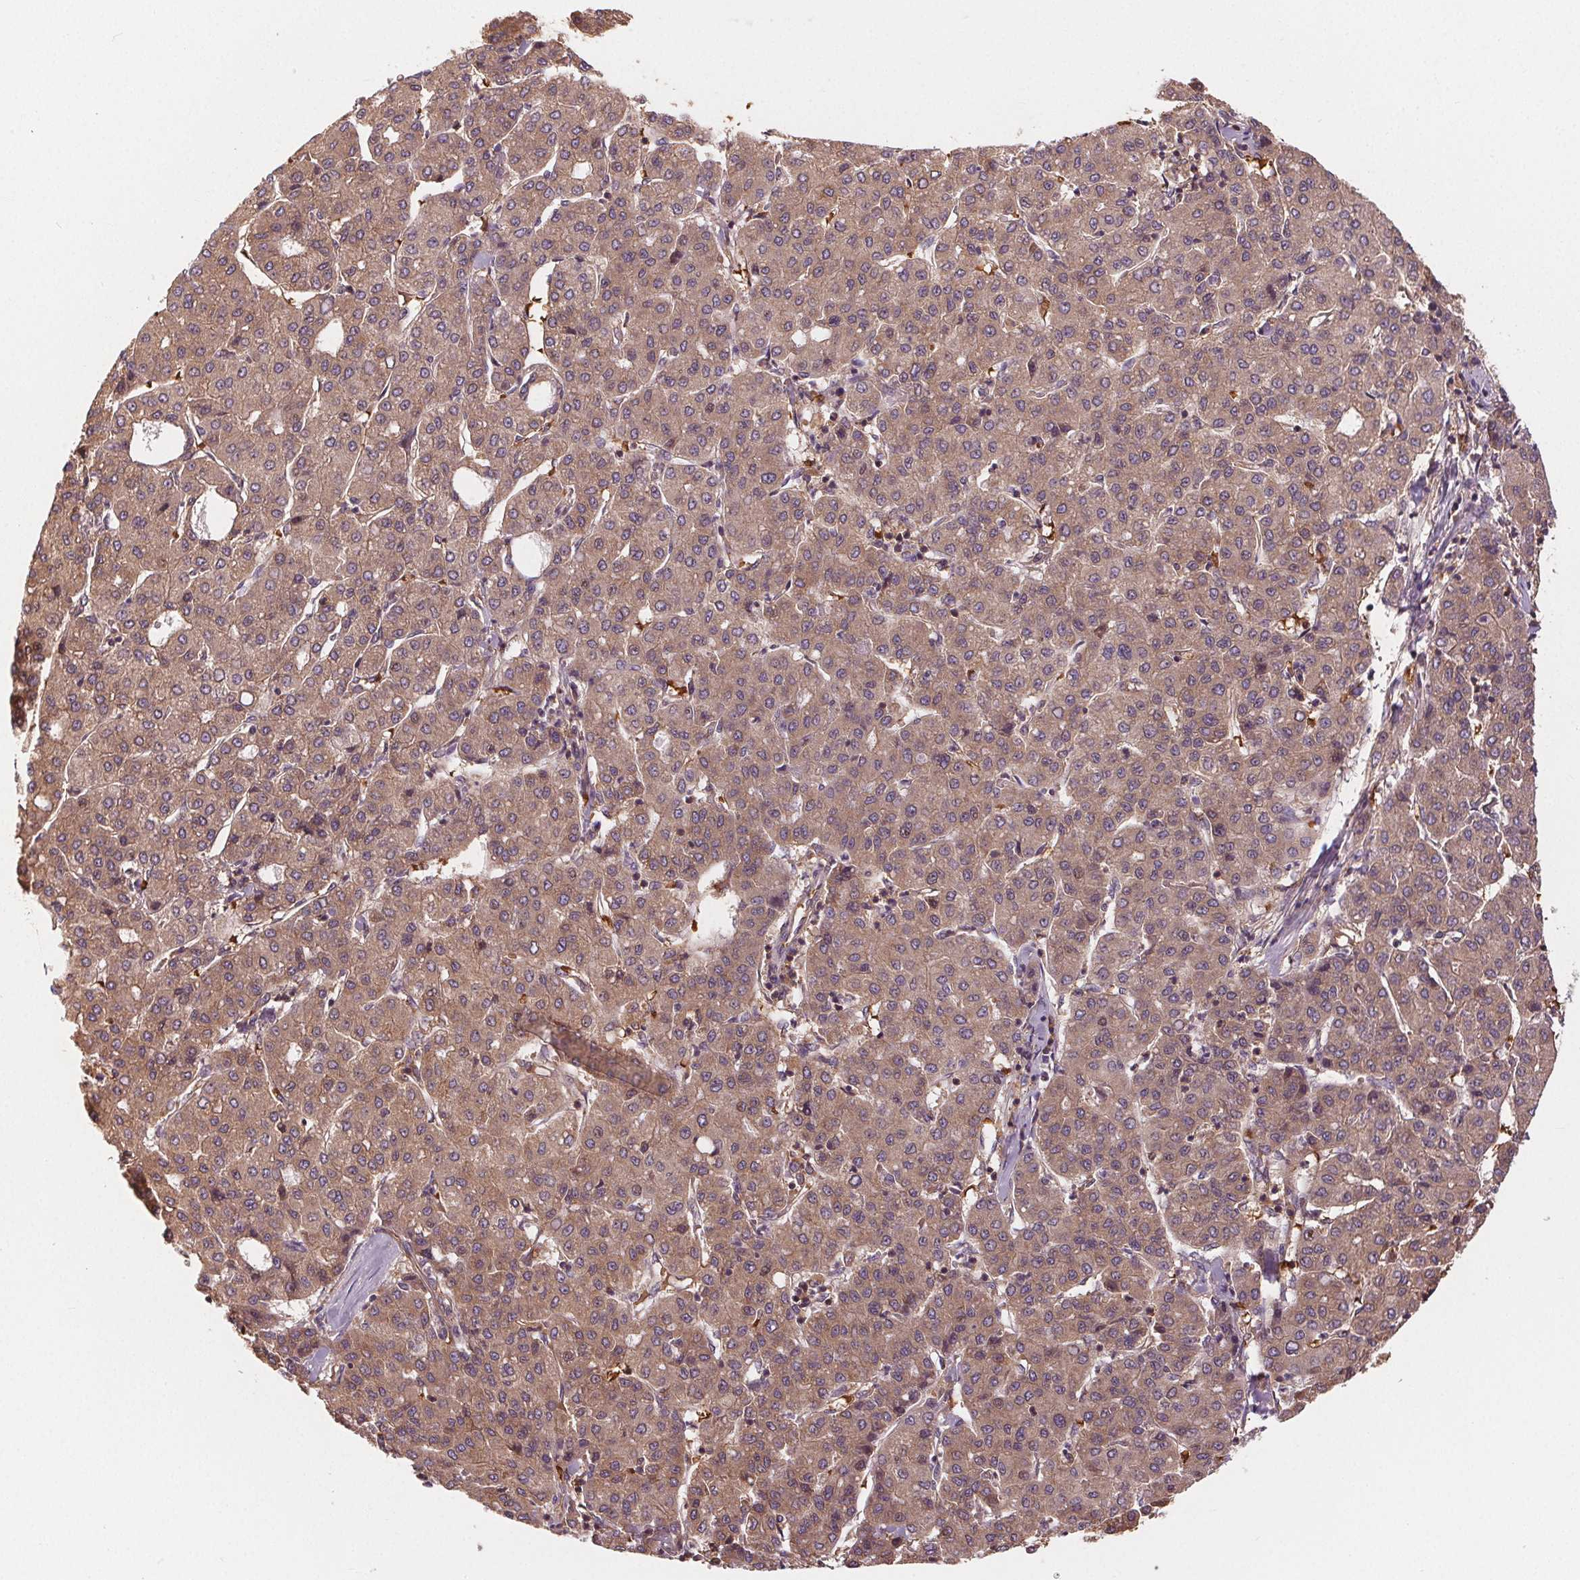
{"staining": {"intensity": "moderate", "quantity": ">75%", "location": "cytoplasmic/membranous"}, "tissue": "liver cancer", "cell_type": "Tumor cells", "image_type": "cancer", "snomed": [{"axis": "morphology", "description": "Carcinoma, Hepatocellular, NOS"}, {"axis": "topography", "description": "Liver"}], "caption": "Human liver cancer stained with a protein marker demonstrates moderate staining in tumor cells.", "gene": "EIF3D", "patient": {"sex": "male", "age": 65}}